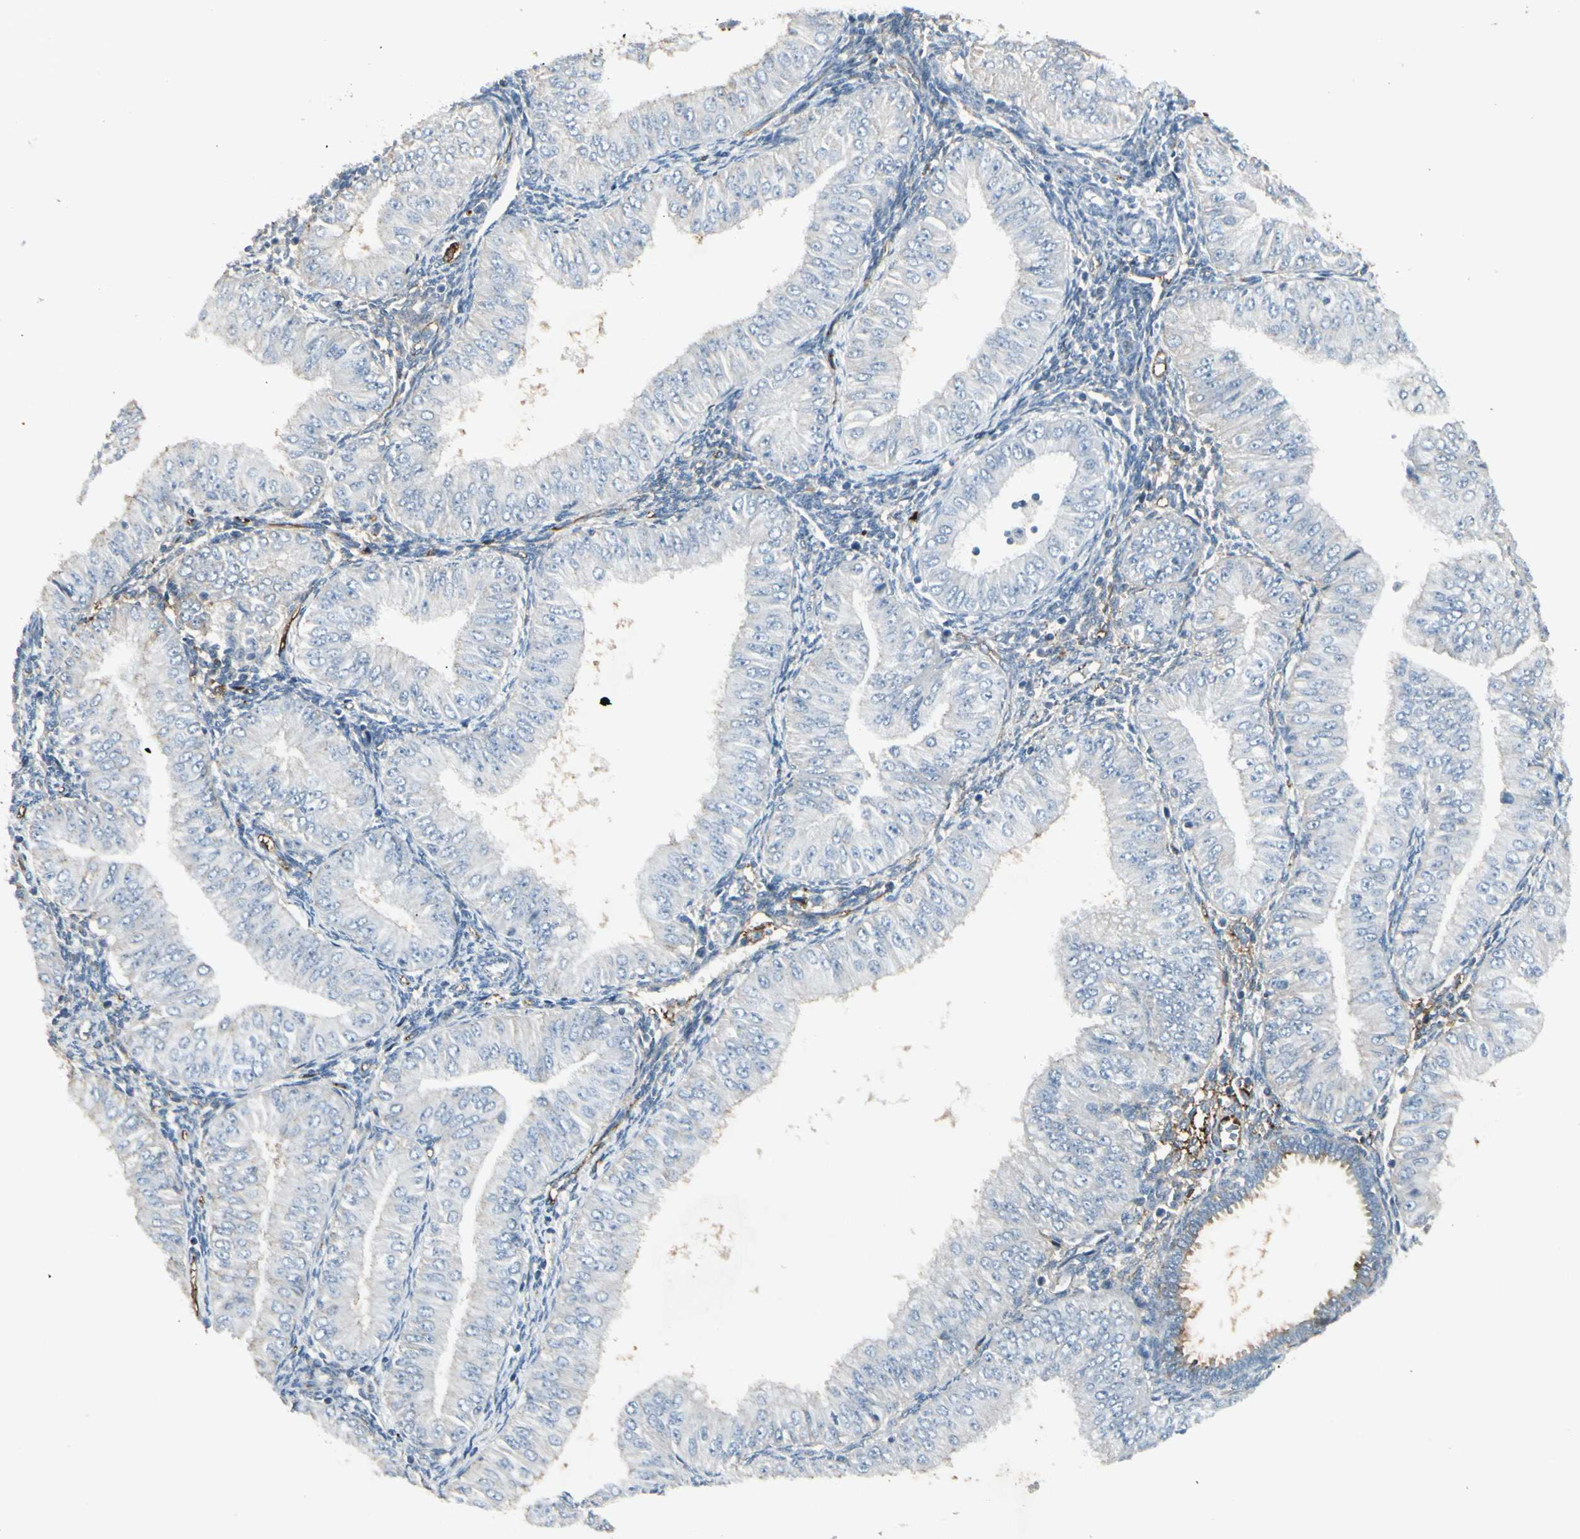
{"staining": {"intensity": "negative", "quantity": "none", "location": "none"}, "tissue": "endometrial cancer", "cell_type": "Tumor cells", "image_type": "cancer", "snomed": [{"axis": "morphology", "description": "Normal tissue, NOS"}, {"axis": "morphology", "description": "Adenocarcinoma, NOS"}, {"axis": "topography", "description": "Endometrium"}], "caption": "High magnification brightfield microscopy of endometrial cancer (adenocarcinoma) stained with DAB (3,3'-diaminobenzidine) (brown) and counterstained with hematoxylin (blue): tumor cells show no significant expression.", "gene": "IGHM", "patient": {"sex": "female", "age": 53}}